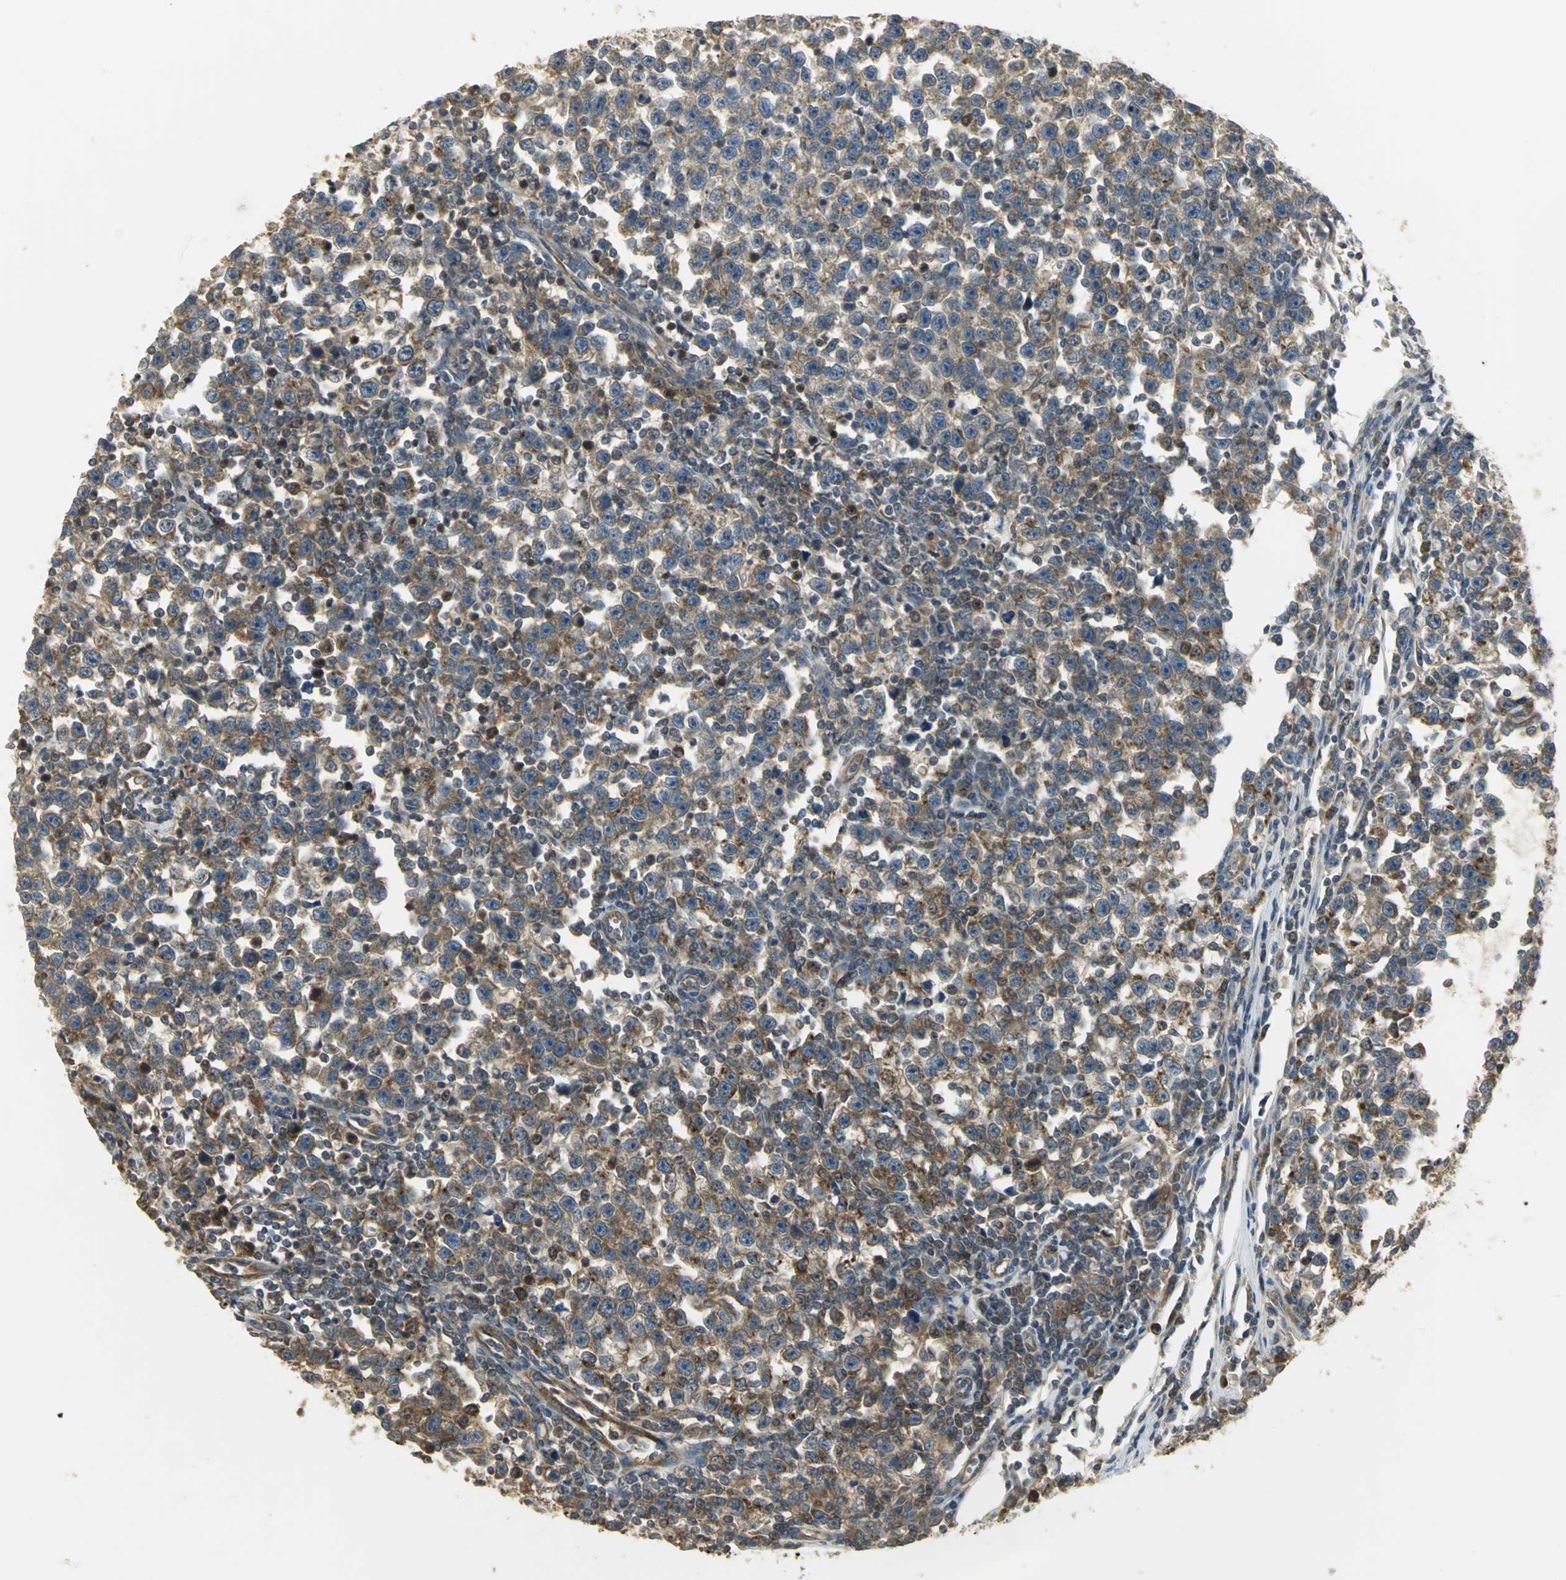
{"staining": {"intensity": "moderate", "quantity": ">75%", "location": "cytoplasmic/membranous"}, "tissue": "testis cancer", "cell_type": "Tumor cells", "image_type": "cancer", "snomed": [{"axis": "morphology", "description": "Seminoma, NOS"}, {"axis": "topography", "description": "Testis"}], "caption": "Immunohistochemistry (IHC) staining of testis cancer, which shows medium levels of moderate cytoplasmic/membranous expression in approximately >75% of tumor cells indicating moderate cytoplasmic/membranous protein expression. The staining was performed using DAB (3,3'-diaminobenzidine) (brown) for protein detection and nuclei were counterstained in hematoxylin (blue).", "gene": "RARS1", "patient": {"sex": "male", "age": 43}}